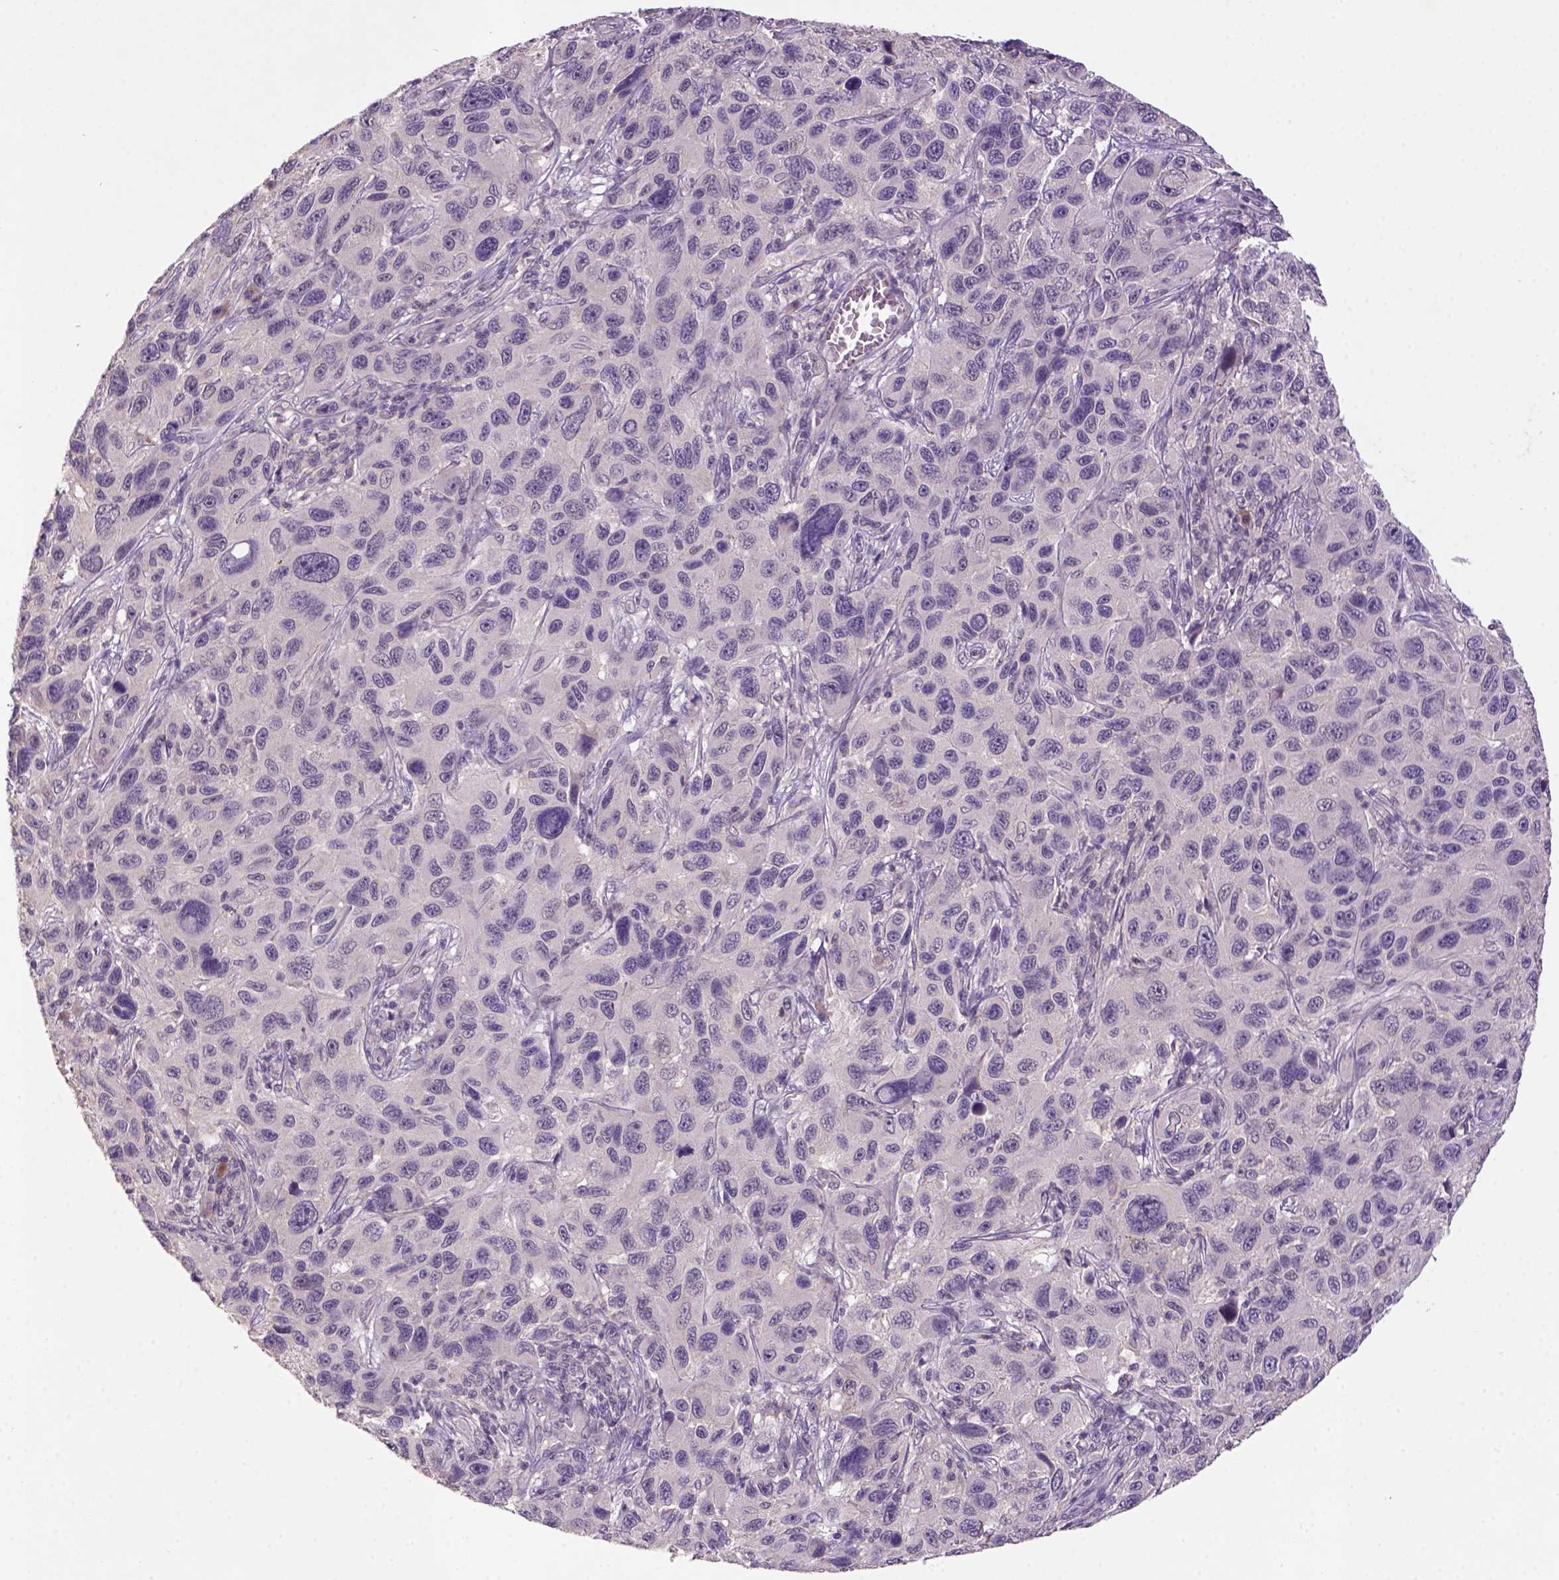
{"staining": {"intensity": "negative", "quantity": "none", "location": "none"}, "tissue": "melanoma", "cell_type": "Tumor cells", "image_type": "cancer", "snomed": [{"axis": "morphology", "description": "Malignant melanoma, NOS"}, {"axis": "topography", "description": "Skin"}], "caption": "Photomicrograph shows no protein staining in tumor cells of melanoma tissue.", "gene": "NLGN2", "patient": {"sex": "male", "age": 53}}